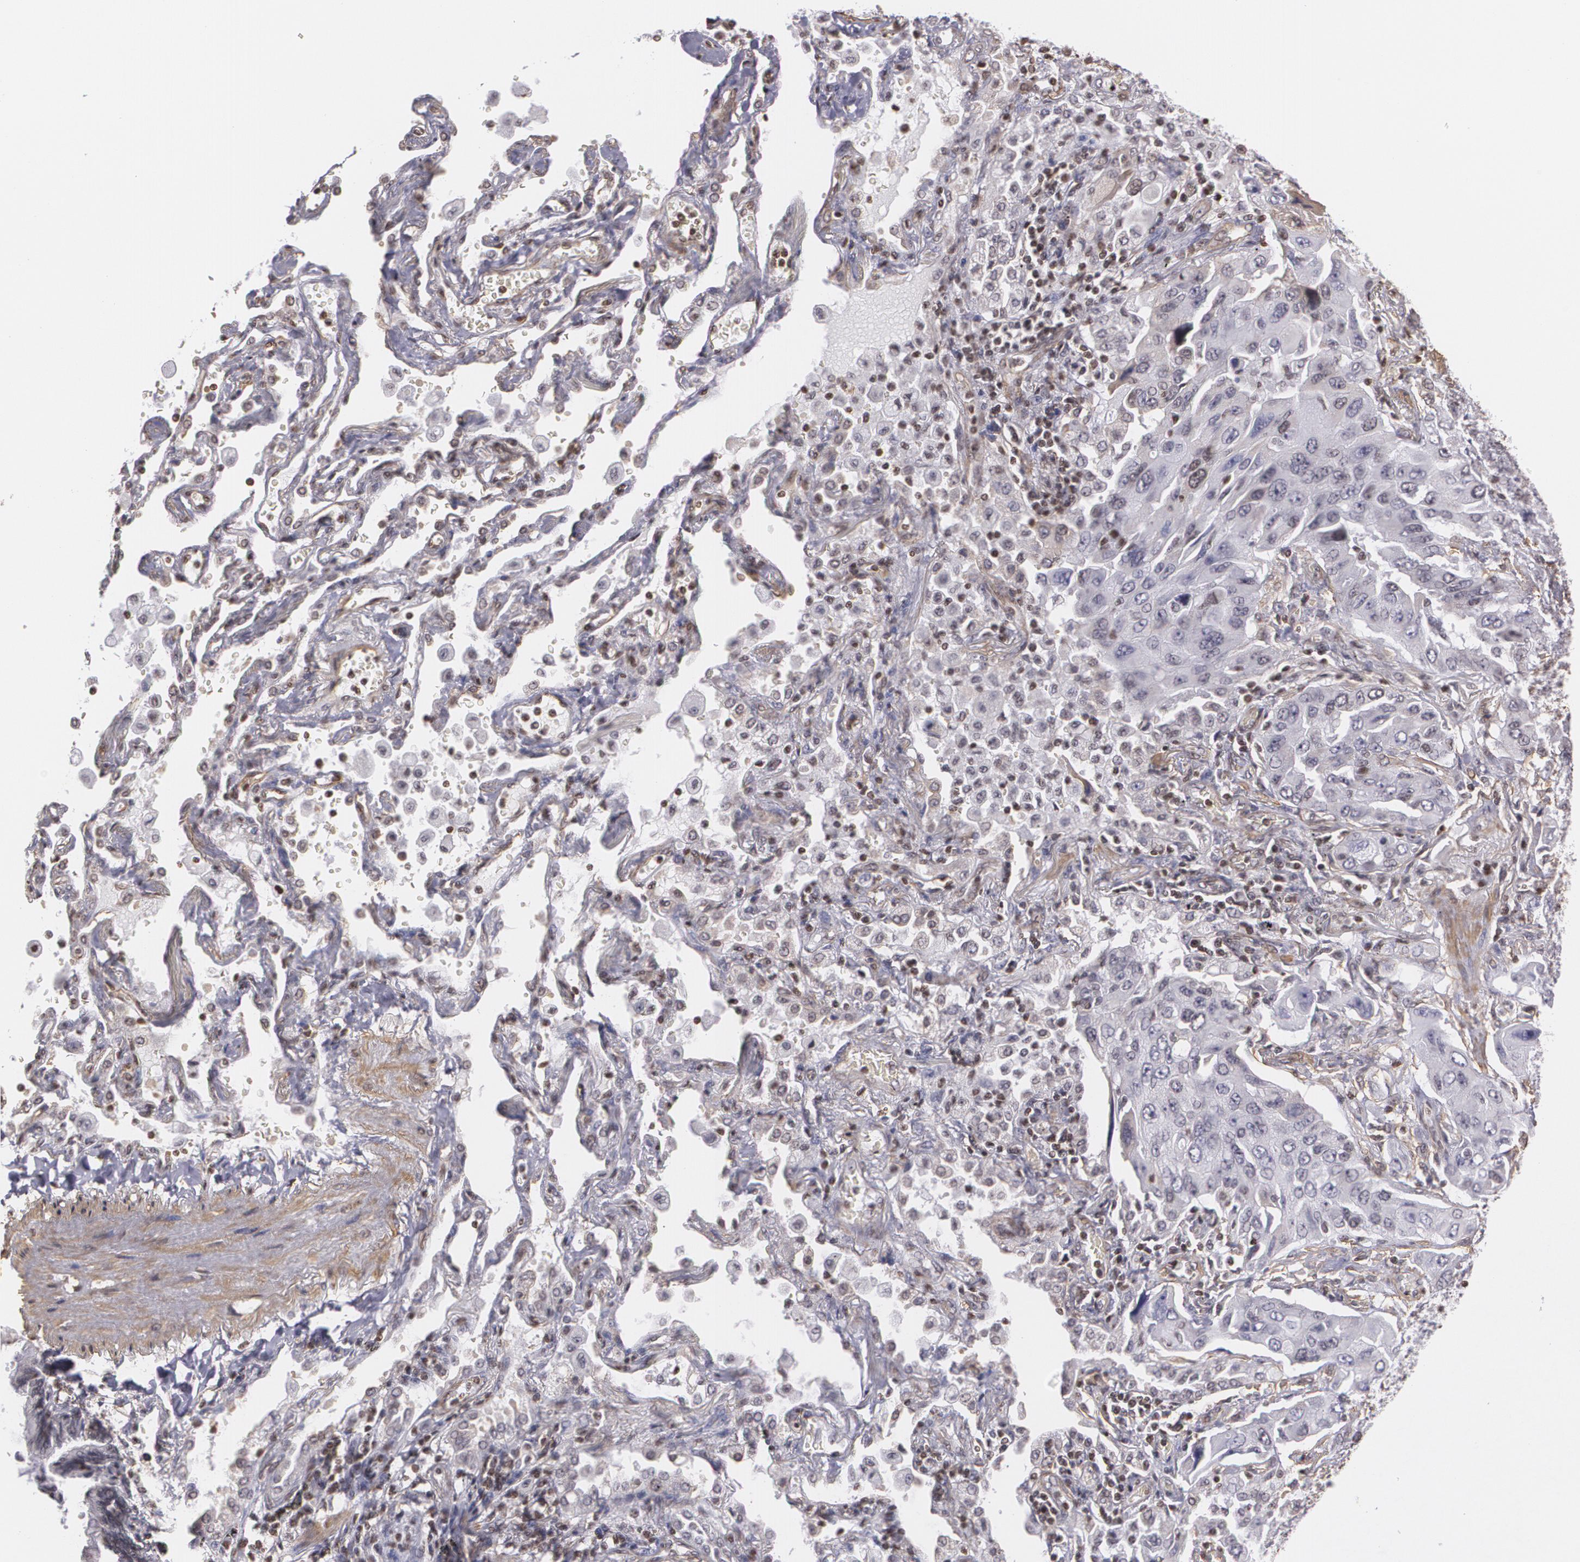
{"staining": {"intensity": "weak", "quantity": "<25%", "location": "cytoplasmic/membranous"}, "tissue": "lung cancer", "cell_type": "Tumor cells", "image_type": "cancer", "snomed": [{"axis": "morphology", "description": "Adenocarcinoma, NOS"}, {"axis": "topography", "description": "Lung"}], "caption": "Tumor cells show no significant expression in lung cancer (adenocarcinoma).", "gene": "VAMP1", "patient": {"sex": "female", "age": 65}}